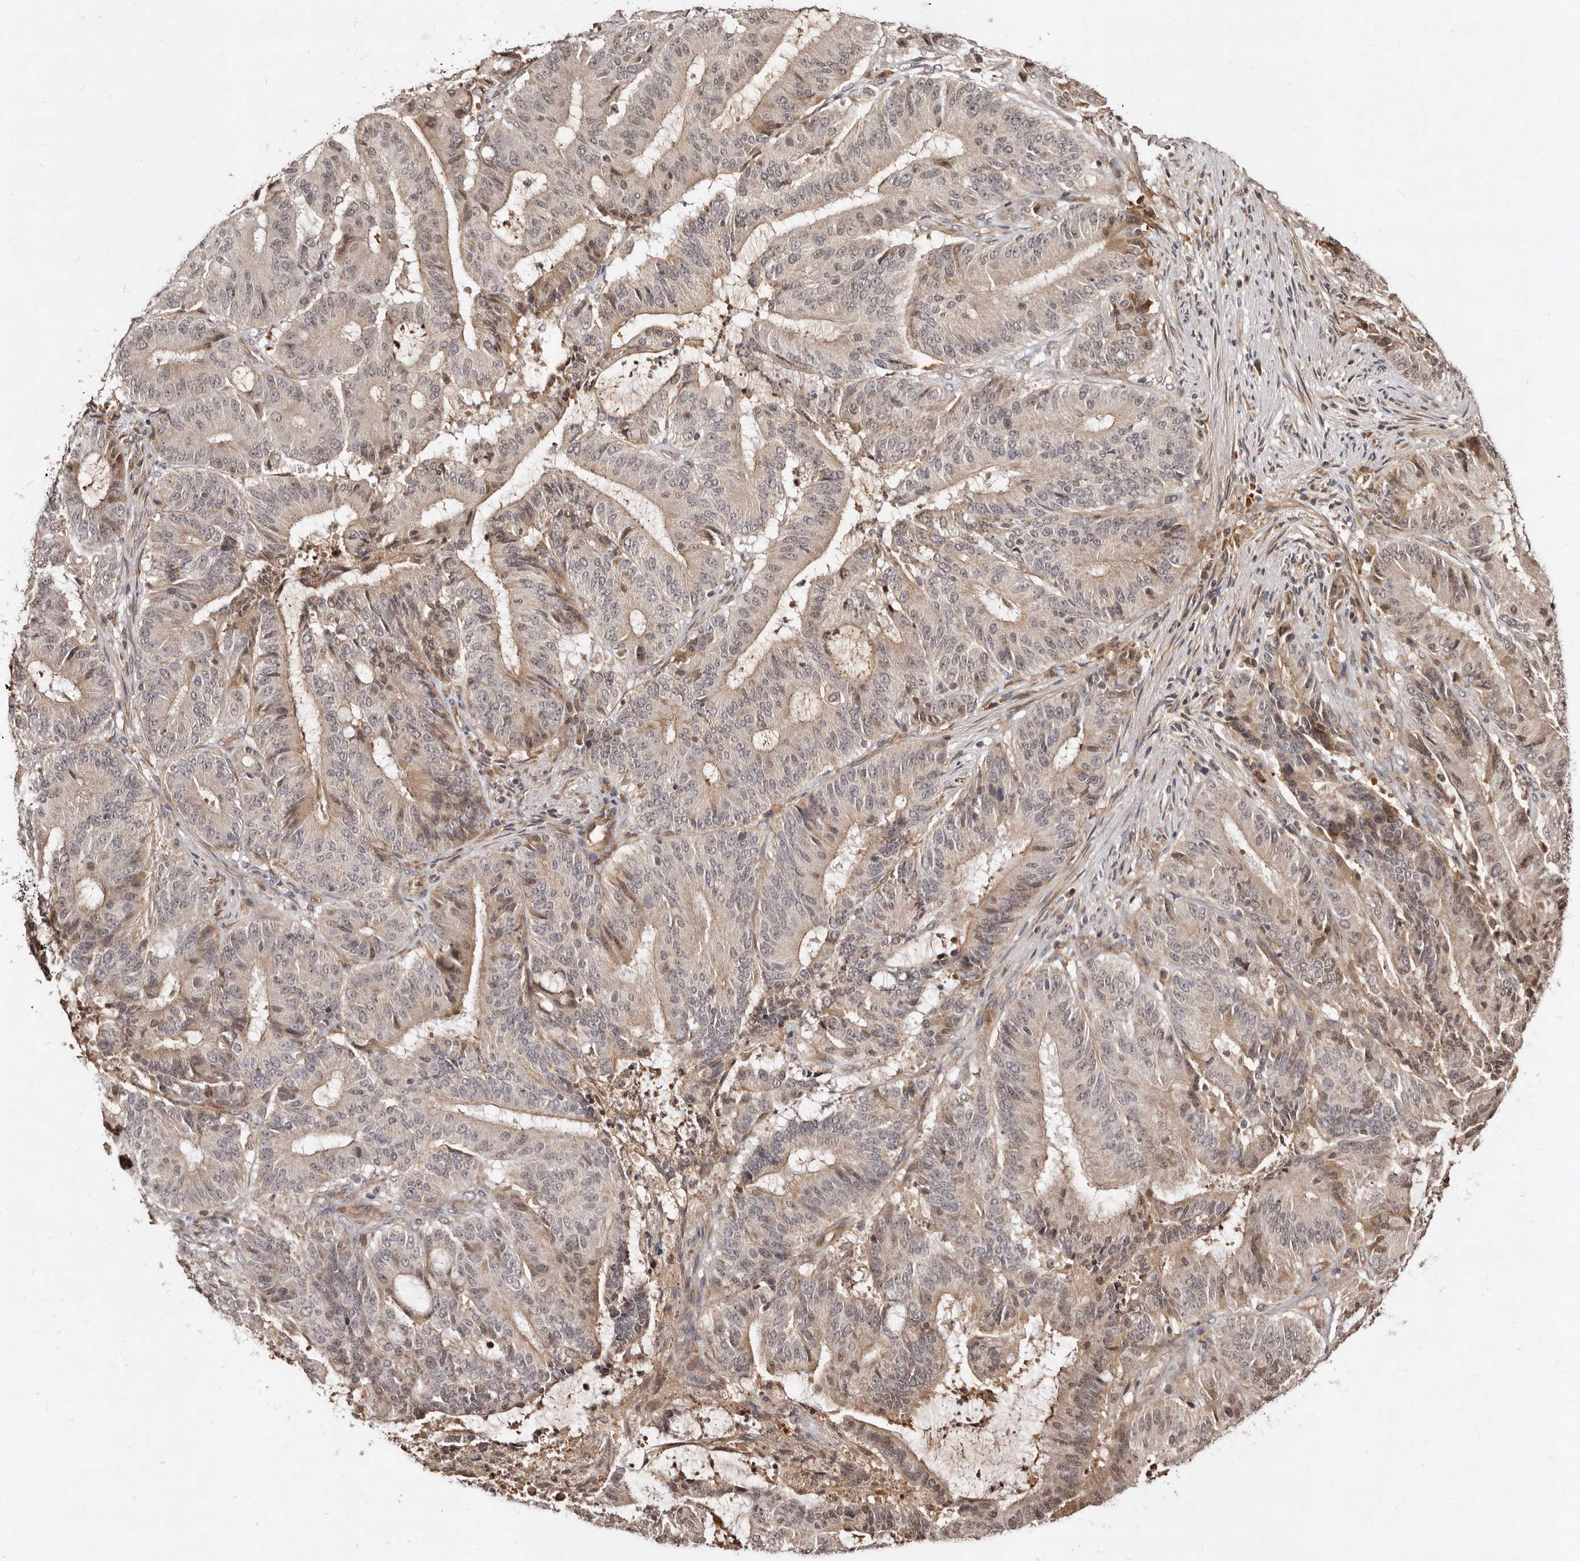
{"staining": {"intensity": "weak", "quantity": "25%-75%", "location": "cytoplasmic/membranous,nuclear"}, "tissue": "liver cancer", "cell_type": "Tumor cells", "image_type": "cancer", "snomed": [{"axis": "morphology", "description": "Normal tissue, NOS"}, {"axis": "morphology", "description": "Cholangiocarcinoma"}, {"axis": "topography", "description": "Liver"}, {"axis": "topography", "description": "Peripheral nerve tissue"}], "caption": "Cholangiocarcinoma (liver) stained with immunohistochemistry displays weak cytoplasmic/membranous and nuclear positivity in approximately 25%-75% of tumor cells.", "gene": "LCORL", "patient": {"sex": "female", "age": 73}}